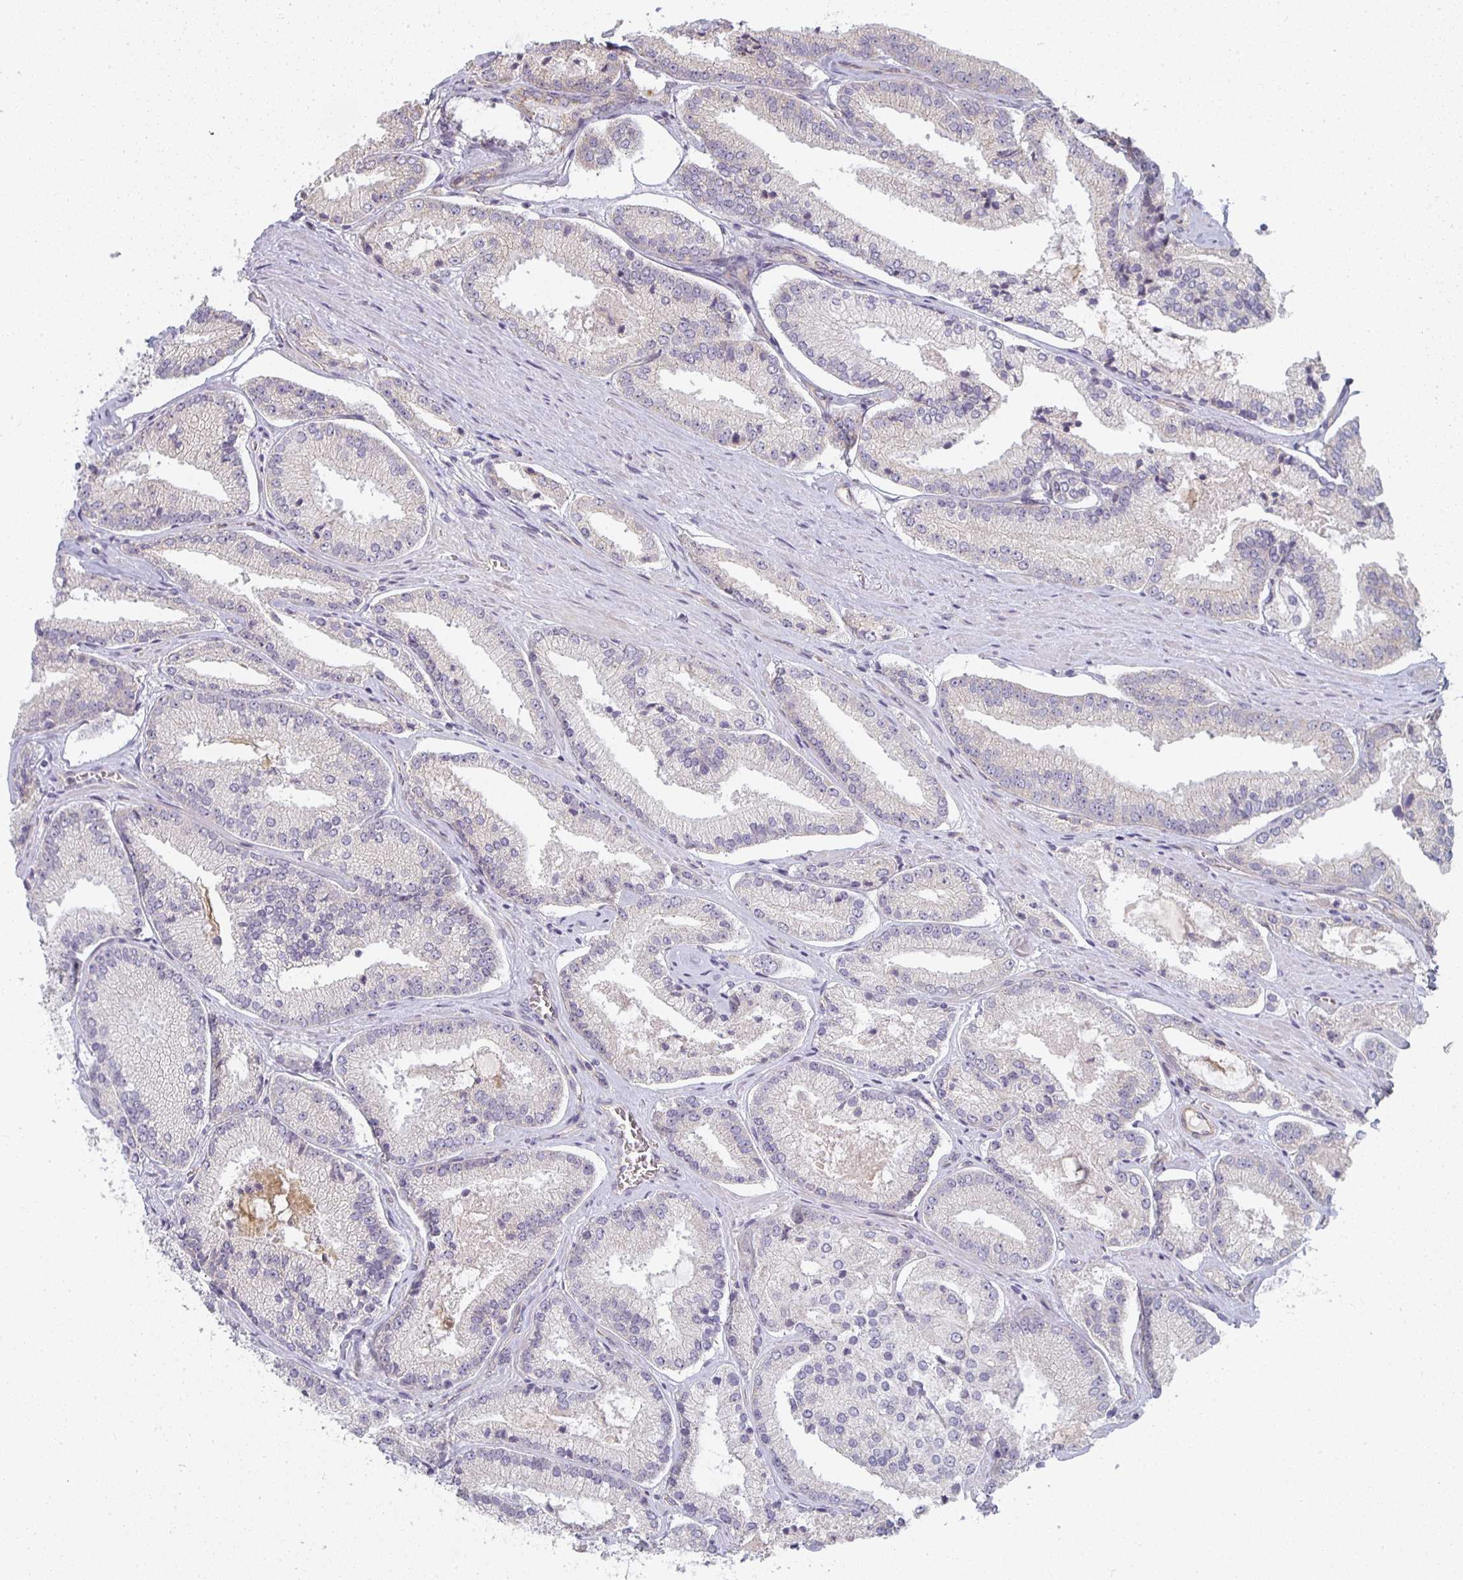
{"staining": {"intensity": "negative", "quantity": "none", "location": "none"}, "tissue": "prostate cancer", "cell_type": "Tumor cells", "image_type": "cancer", "snomed": [{"axis": "morphology", "description": "Adenocarcinoma, High grade"}, {"axis": "topography", "description": "Prostate"}], "caption": "High power microscopy image of an immunohistochemistry image of prostate cancer, revealing no significant expression in tumor cells. (DAB (3,3'-diaminobenzidine) immunohistochemistry with hematoxylin counter stain).", "gene": "CTHRC1", "patient": {"sex": "male", "age": 73}}